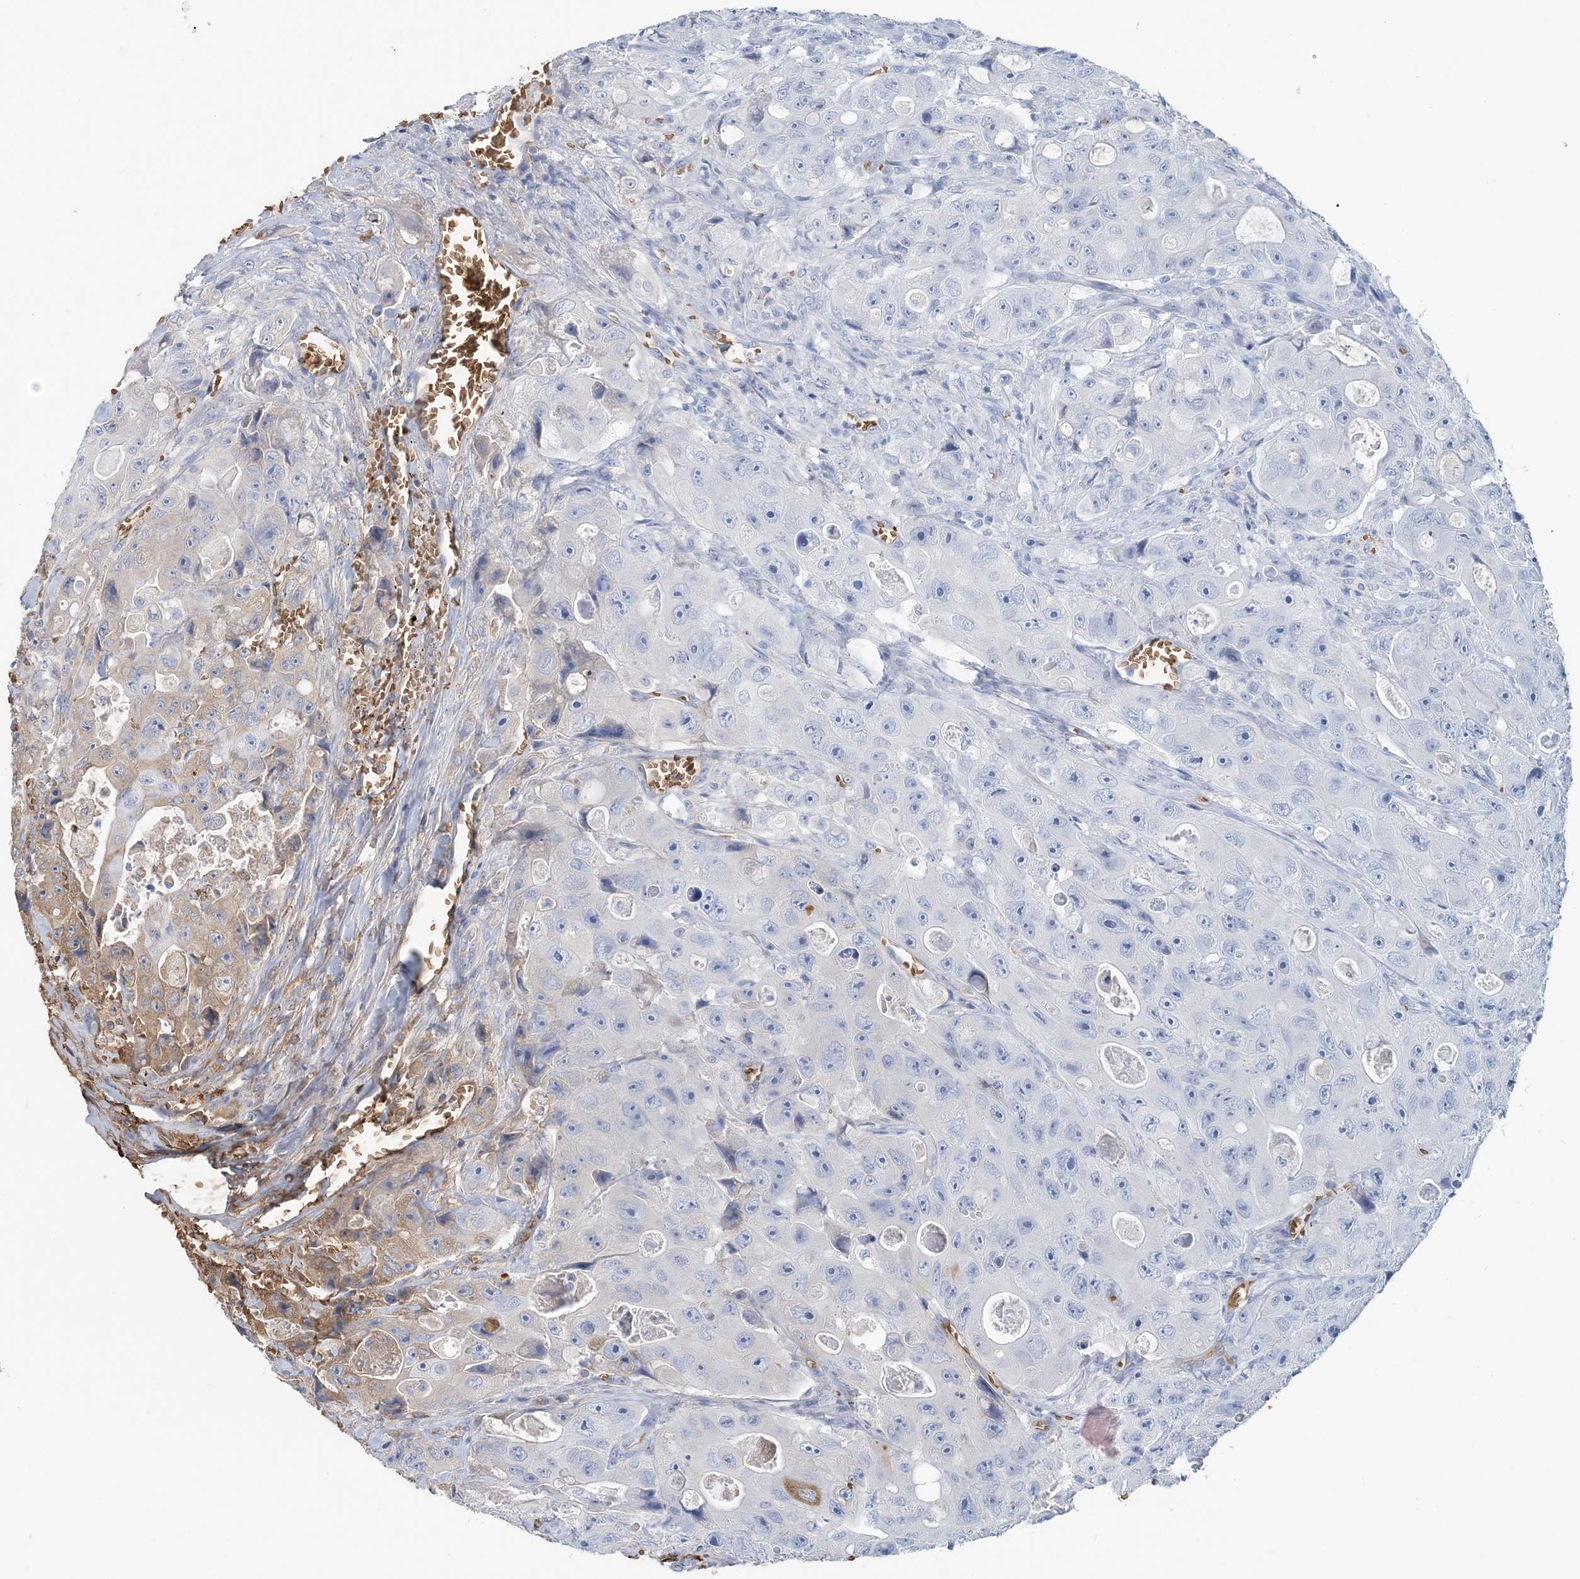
{"staining": {"intensity": "negative", "quantity": "none", "location": "none"}, "tissue": "colorectal cancer", "cell_type": "Tumor cells", "image_type": "cancer", "snomed": [{"axis": "morphology", "description": "Adenocarcinoma, NOS"}, {"axis": "topography", "description": "Colon"}], "caption": "IHC histopathology image of colorectal cancer (adenocarcinoma) stained for a protein (brown), which demonstrates no positivity in tumor cells.", "gene": "HBD", "patient": {"sex": "female", "age": 46}}